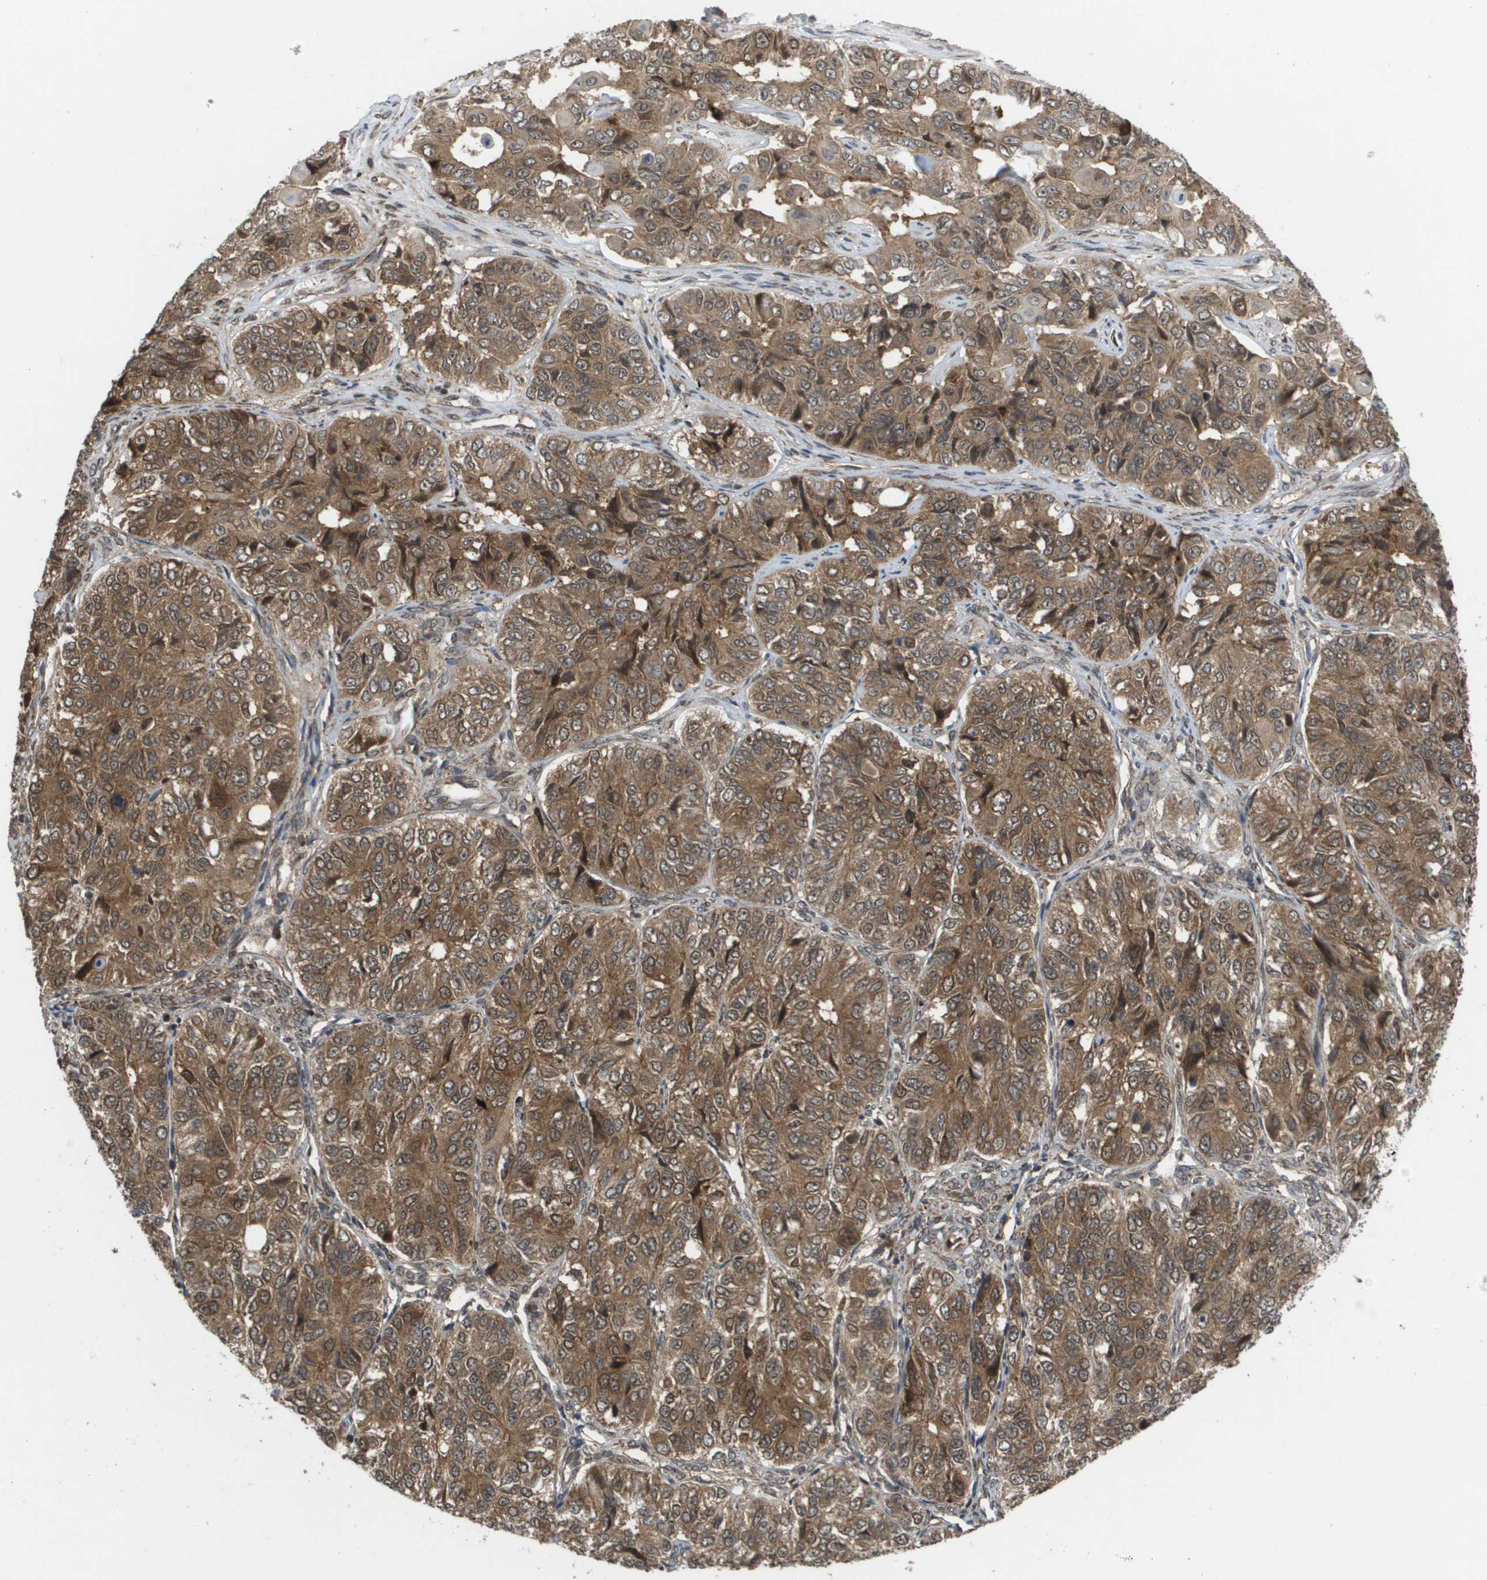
{"staining": {"intensity": "moderate", "quantity": ">75%", "location": "cytoplasmic/membranous,nuclear"}, "tissue": "ovarian cancer", "cell_type": "Tumor cells", "image_type": "cancer", "snomed": [{"axis": "morphology", "description": "Carcinoma, endometroid"}, {"axis": "topography", "description": "Ovary"}], "caption": "Endometroid carcinoma (ovarian) stained for a protein reveals moderate cytoplasmic/membranous and nuclear positivity in tumor cells.", "gene": "CTPS2", "patient": {"sex": "female", "age": 51}}